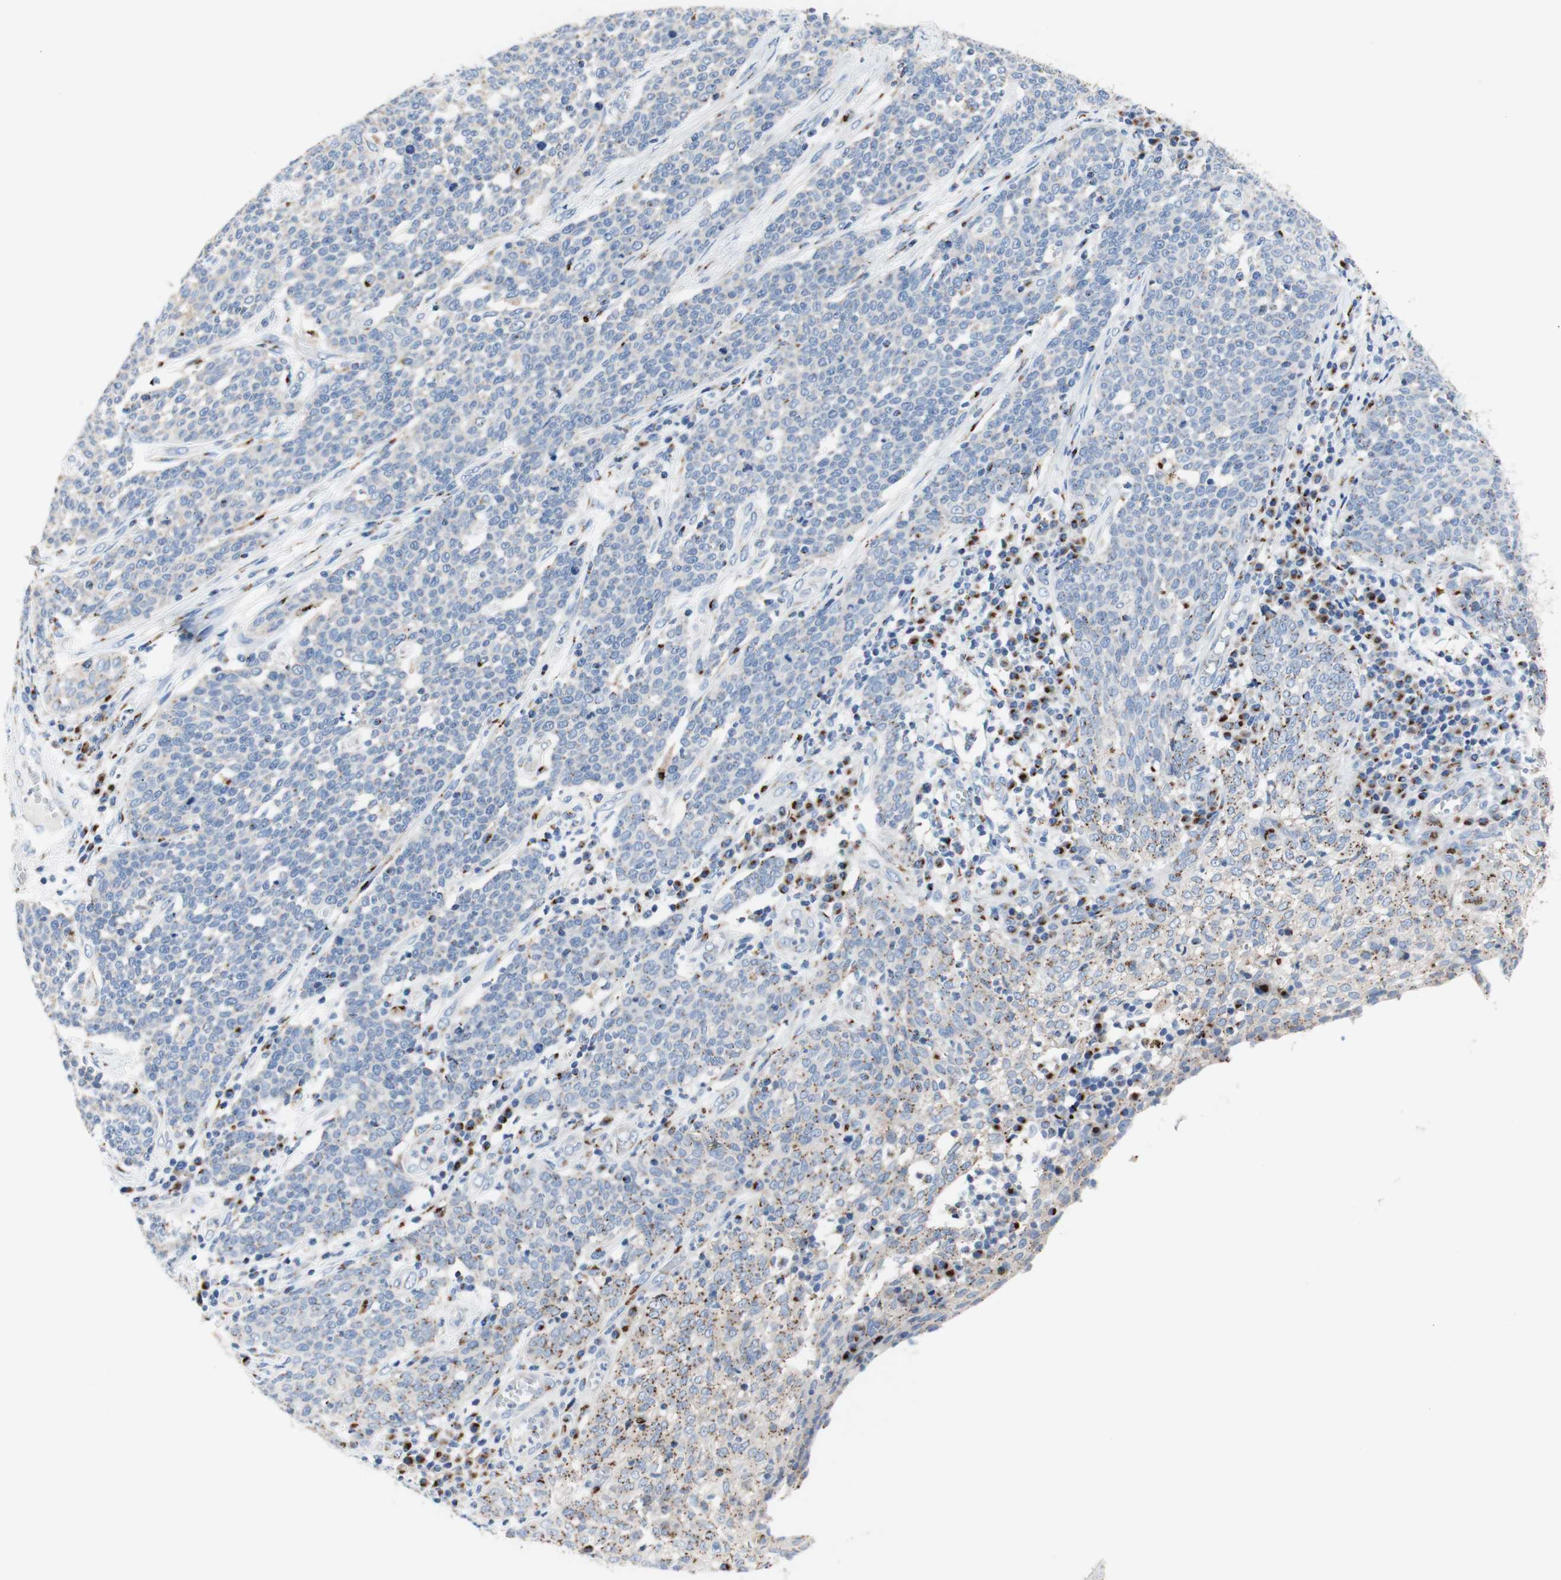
{"staining": {"intensity": "weak", "quantity": "<25%", "location": "cytoplasmic/membranous"}, "tissue": "cervical cancer", "cell_type": "Tumor cells", "image_type": "cancer", "snomed": [{"axis": "morphology", "description": "Squamous cell carcinoma, NOS"}, {"axis": "topography", "description": "Cervix"}], "caption": "Tumor cells show no significant expression in cervical squamous cell carcinoma.", "gene": "GALNT2", "patient": {"sex": "female", "age": 34}}